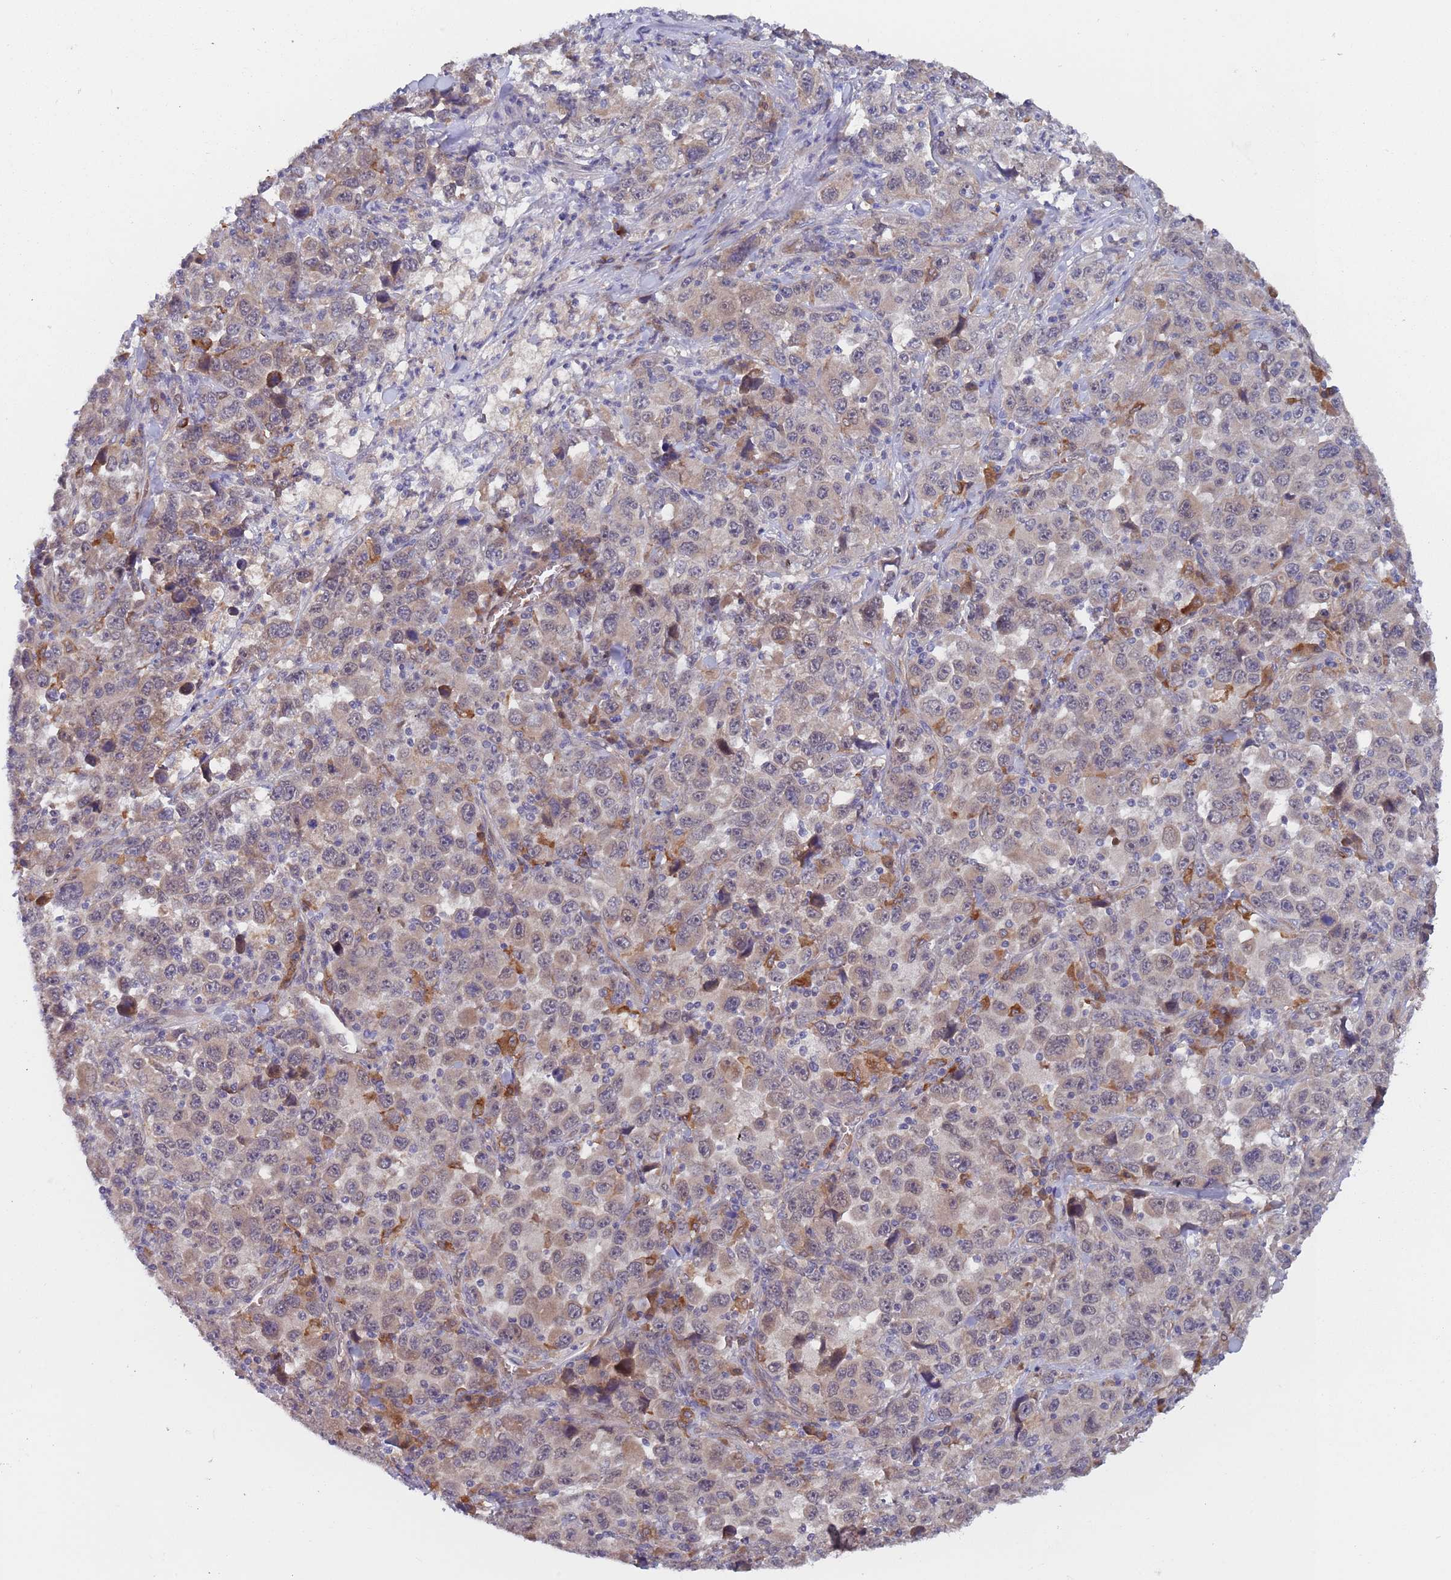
{"staining": {"intensity": "negative", "quantity": "none", "location": "none"}, "tissue": "stomach cancer", "cell_type": "Tumor cells", "image_type": "cancer", "snomed": [{"axis": "morphology", "description": "Normal tissue, NOS"}, {"axis": "morphology", "description": "Adenocarcinoma, NOS"}, {"axis": "topography", "description": "Stomach, upper"}, {"axis": "topography", "description": "Stomach"}], "caption": "A high-resolution image shows immunohistochemistry staining of stomach adenocarcinoma, which shows no significant expression in tumor cells.", "gene": "ZNF140", "patient": {"sex": "male", "age": 59}}